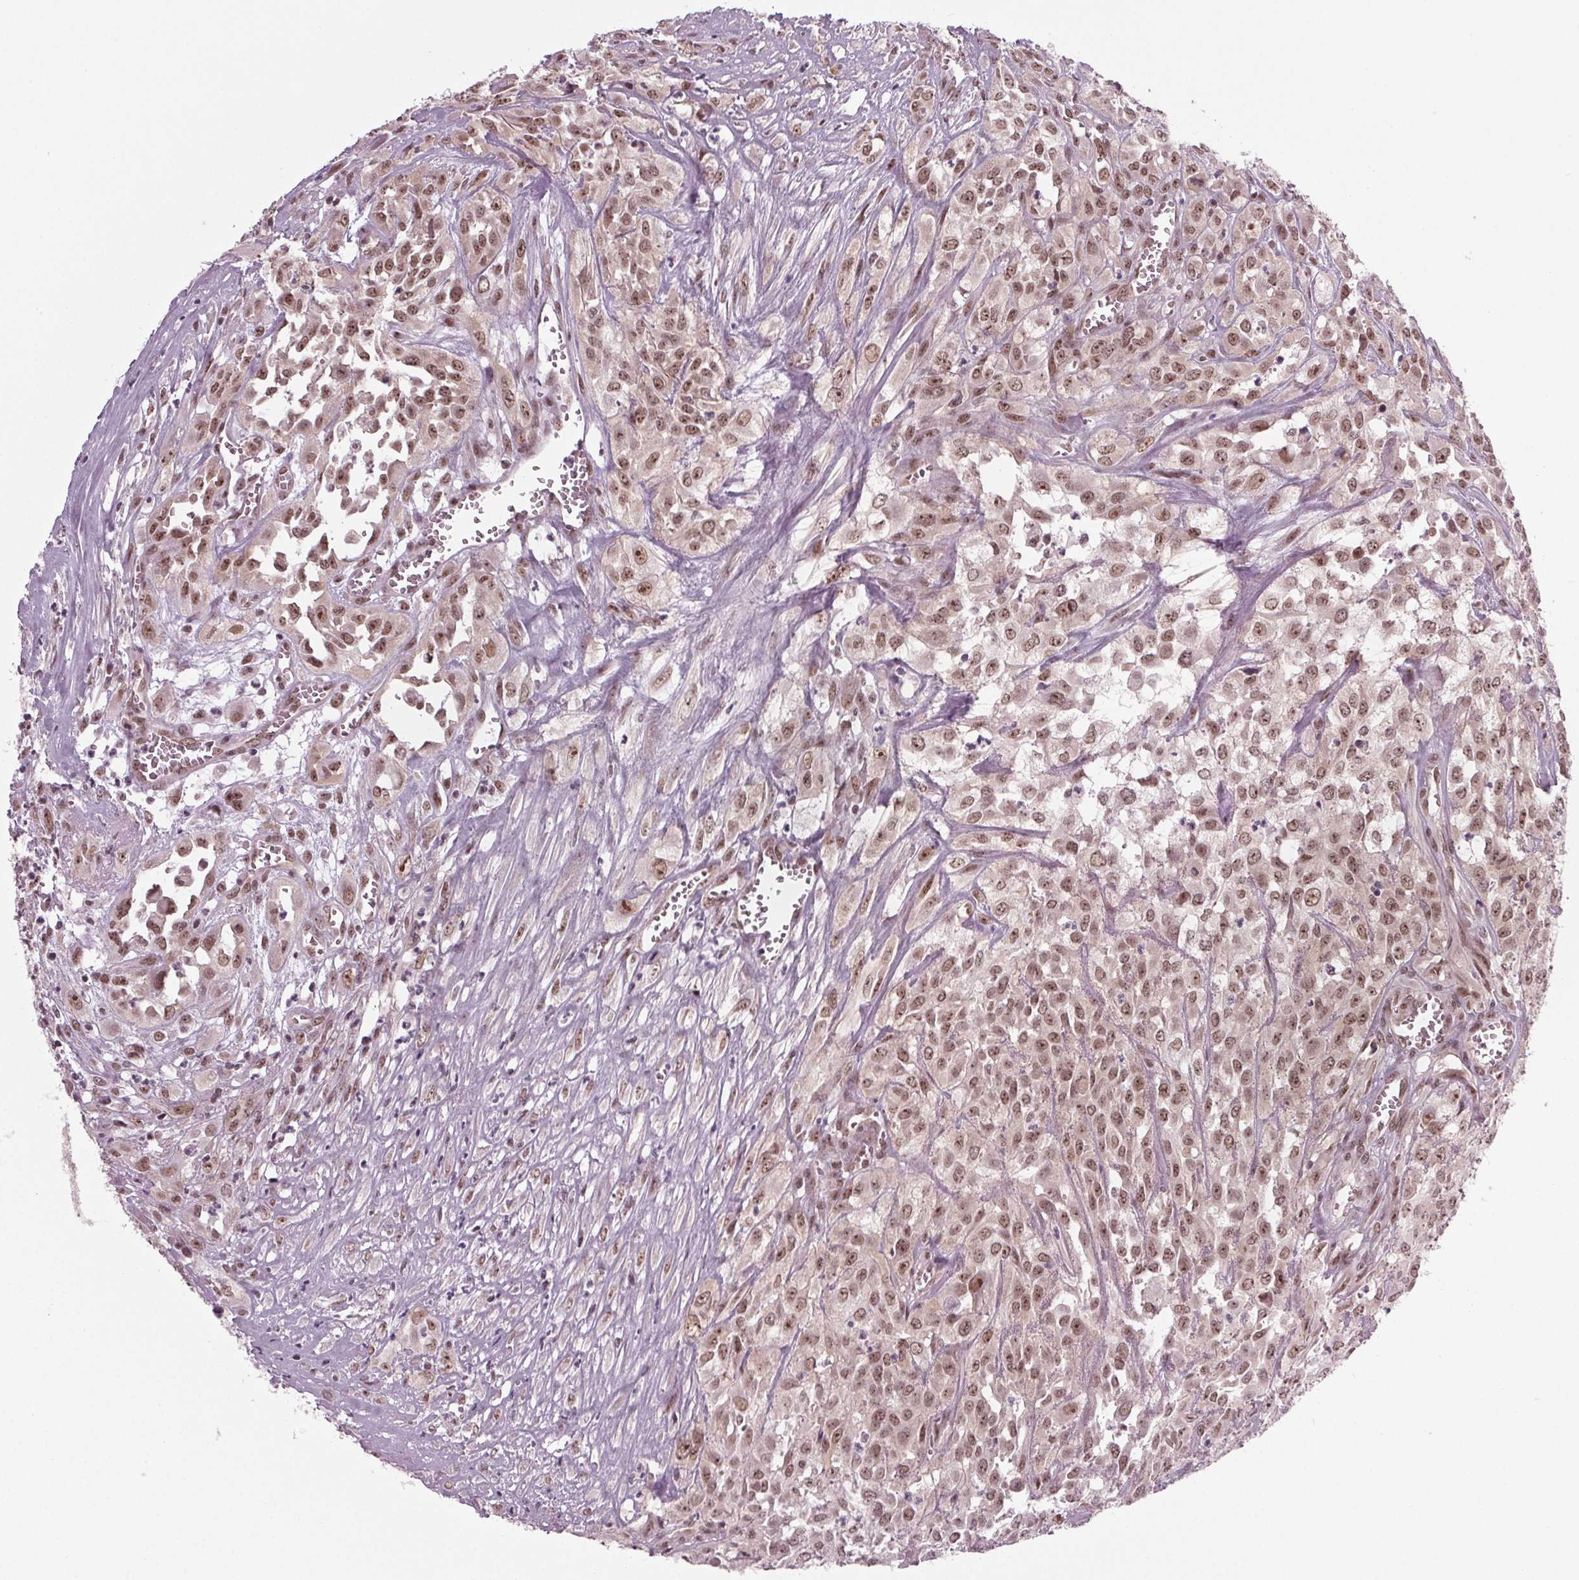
{"staining": {"intensity": "moderate", "quantity": "25%-75%", "location": "nuclear"}, "tissue": "urothelial cancer", "cell_type": "Tumor cells", "image_type": "cancer", "snomed": [{"axis": "morphology", "description": "Urothelial carcinoma, High grade"}, {"axis": "topography", "description": "Urinary bladder"}], "caption": "Tumor cells show medium levels of moderate nuclear expression in approximately 25%-75% of cells in human urothelial cancer.", "gene": "DDX41", "patient": {"sex": "male", "age": 67}}